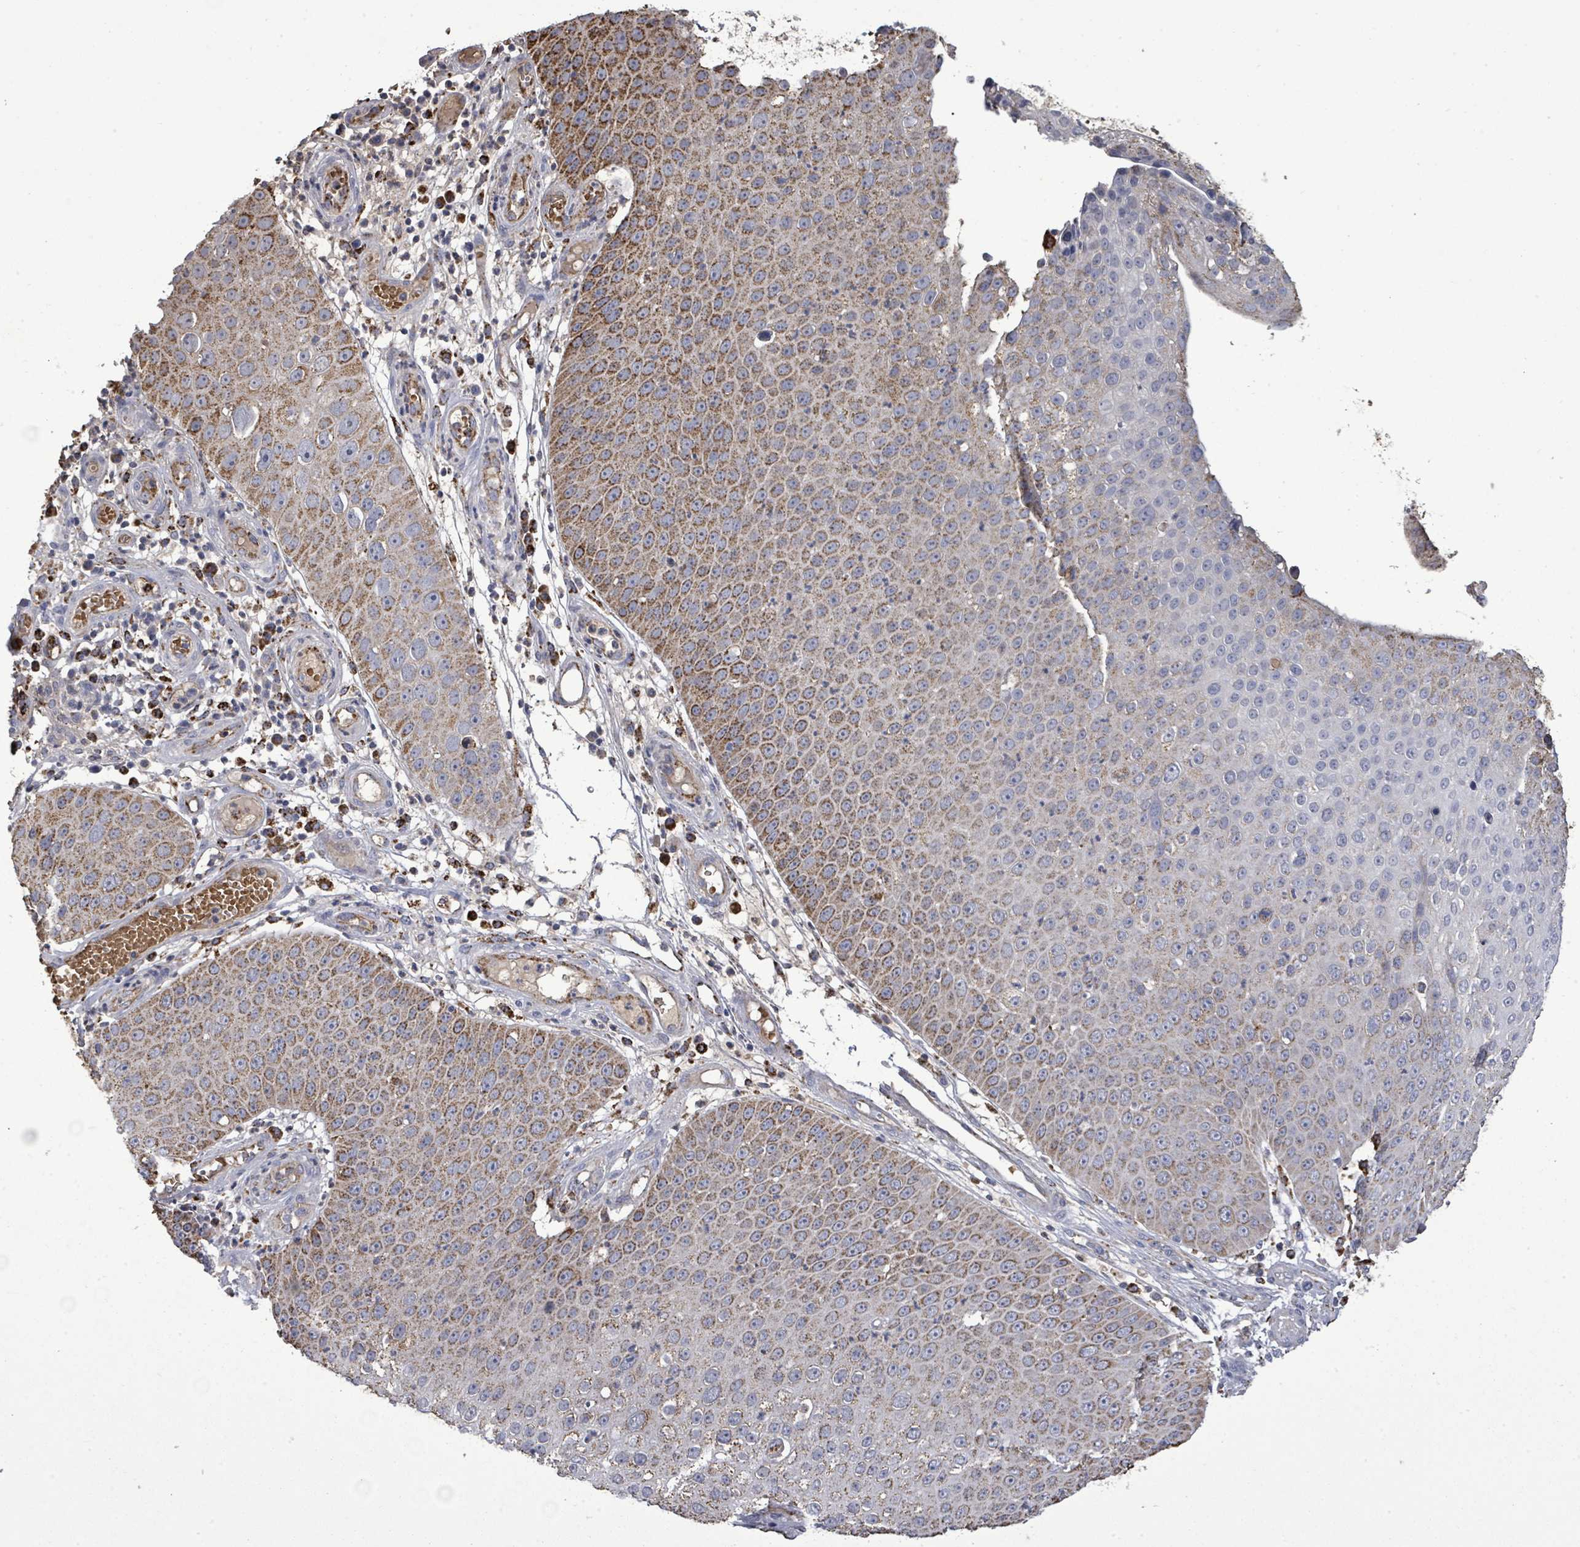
{"staining": {"intensity": "strong", "quantity": "25%-75%", "location": "cytoplasmic/membranous"}, "tissue": "skin cancer", "cell_type": "Tumor cells", "image_type": "cancer", "snomed": [{"axis": "morphology", "description": "Squamous cell carcinoma, NOS"}, {"axis": "topography", "description": "Skin"}], "caption": "Brown immunohistochemical staining in human skin squamous cell carcinoma demonstrates strong cytoplasmic/membranous positivity in approximately 25%-75% of tumor cells.", "gene": "MTMR12", "patient": {"sex": "male", "age": 71}}